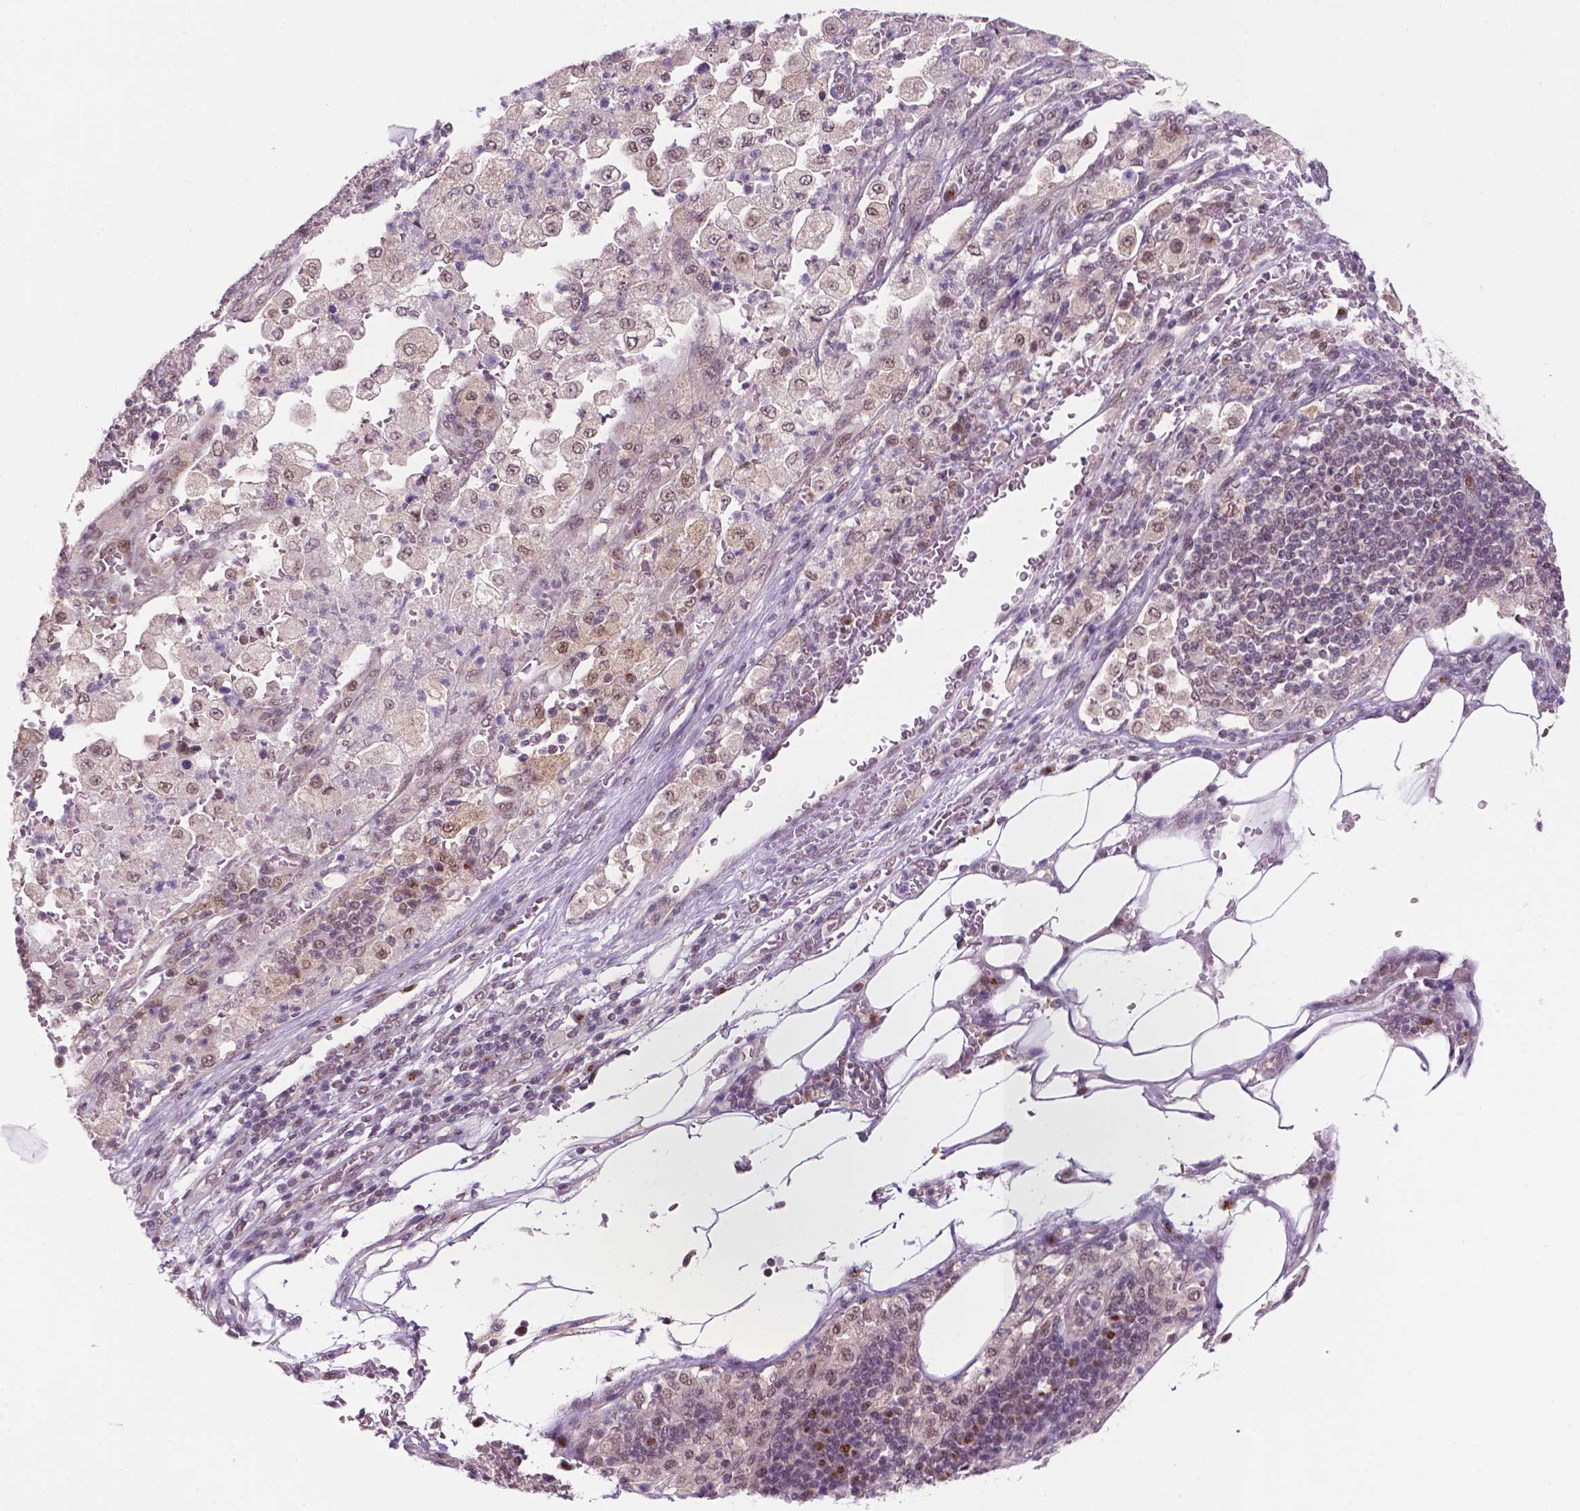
{"staining": {"intensity": "weak", "quantity": ">75%", "location": "nuclear"}, "tissue": "pancreatic cancer", "cell_type": "Tumor cells", "image_type": "cancer", "snomed": [{"axis": "morphology", "description": "Adenocarcinoma, NOS"}, {"axis": "topography", "description": "Pancreas"}], "caption": "High-power microscopy captured an immunohistochemistry (IHC) histopathology image of pancreatic adenocarcinoma, revealing weak nuclear expression in approximately >75% of tumor cells.", "gene": "PER2", "patient": {"sex": "female", "age": 61}}